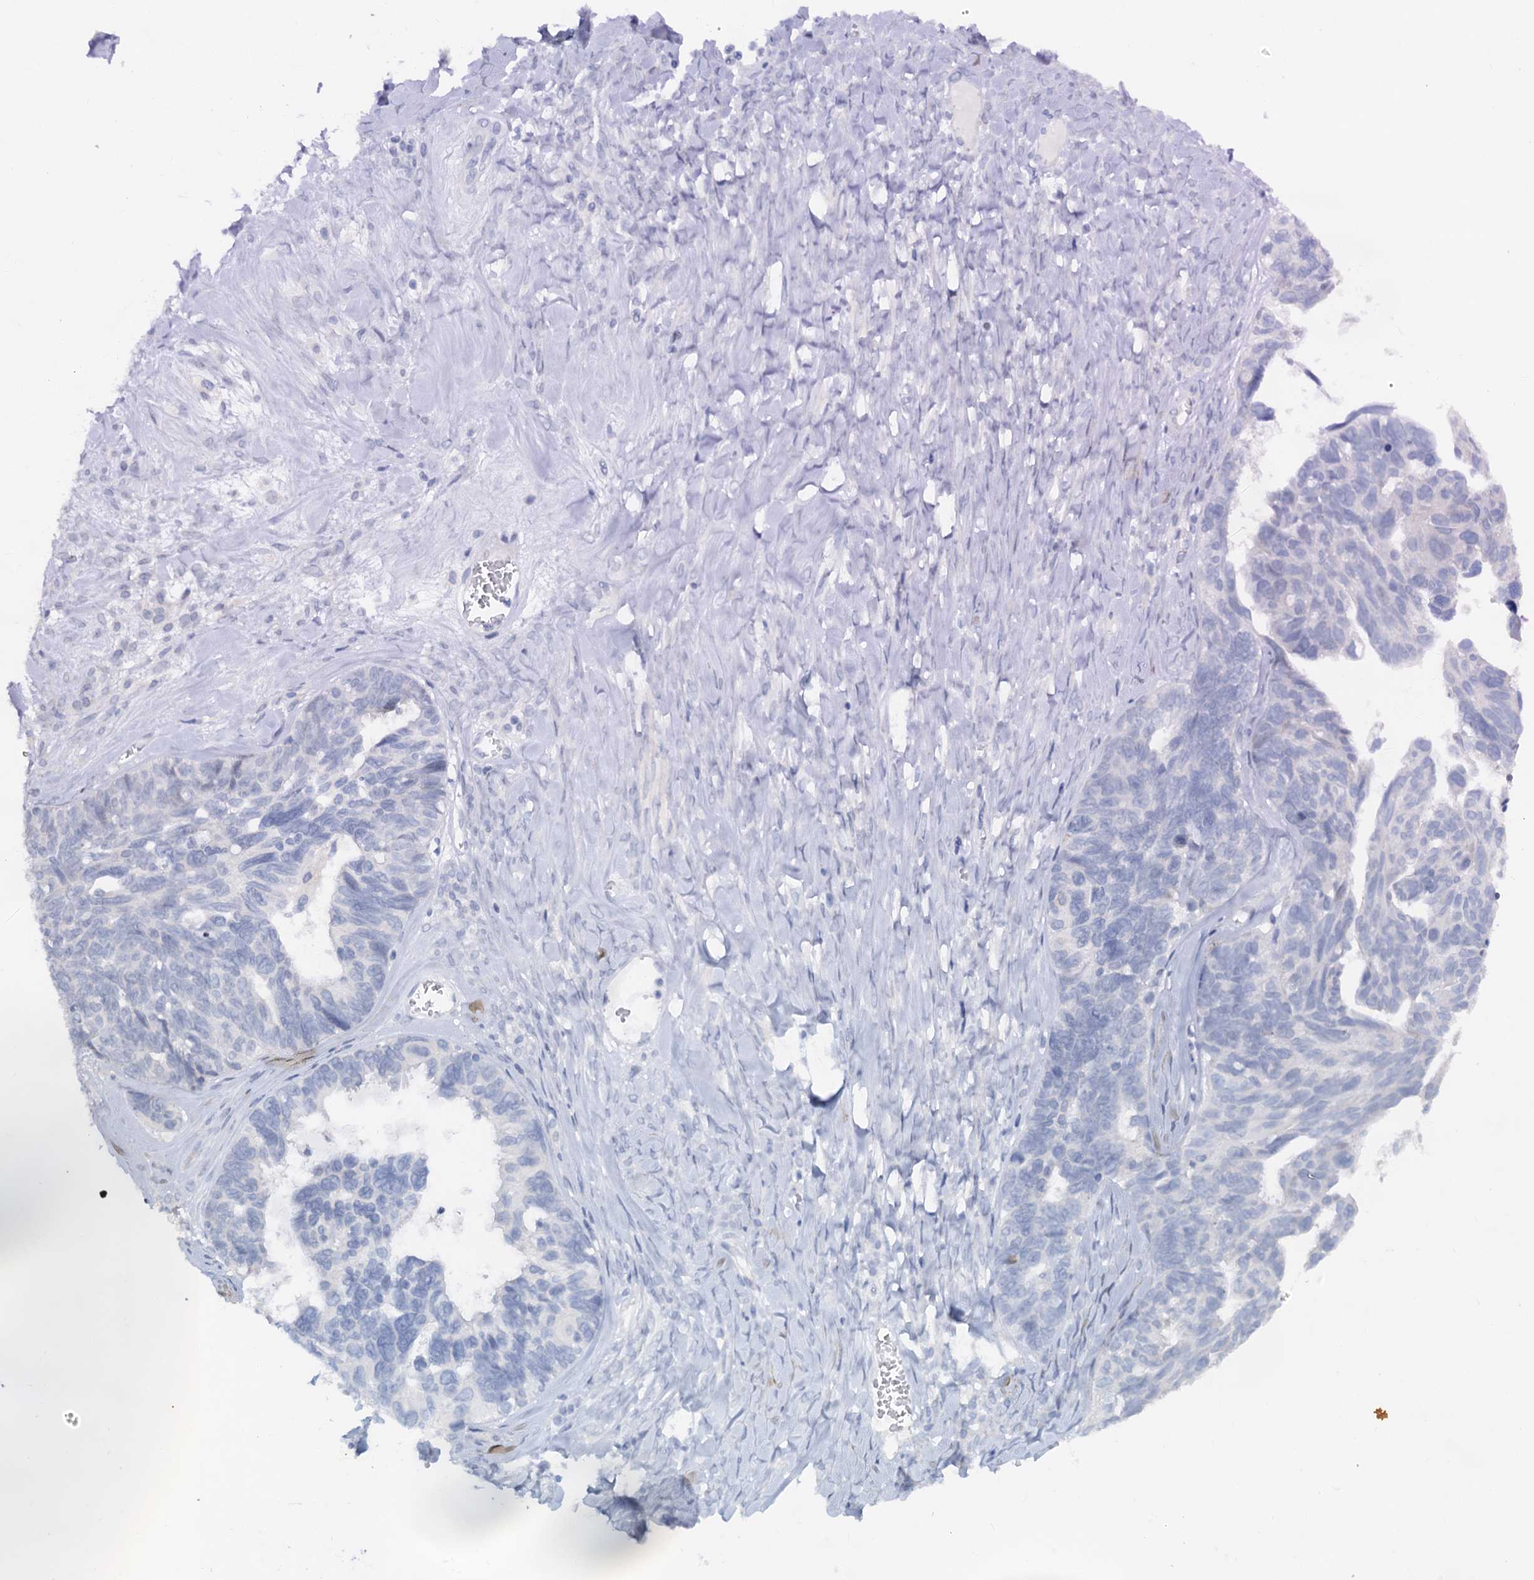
{"staining": {"intensity": "negative", "quantity": "none", "location": "none"}, "tissue": "ovarian cancer", "cell_type": "Tumor cells", "image_type": "cancer", "snomed": [{"axis": "morphology", "description": "Cystadenocarcinoma, serous, NOS"}, {"axis": "topography", "description": "Ovary"}], "caption": "This is an immunohistochemistry histopathology image of serous cystadenocarcinoma (ovarian). There is no expression in tumor cells.", "gene": "PTGES3", "patient": {"sex": "female", "age": 79}}